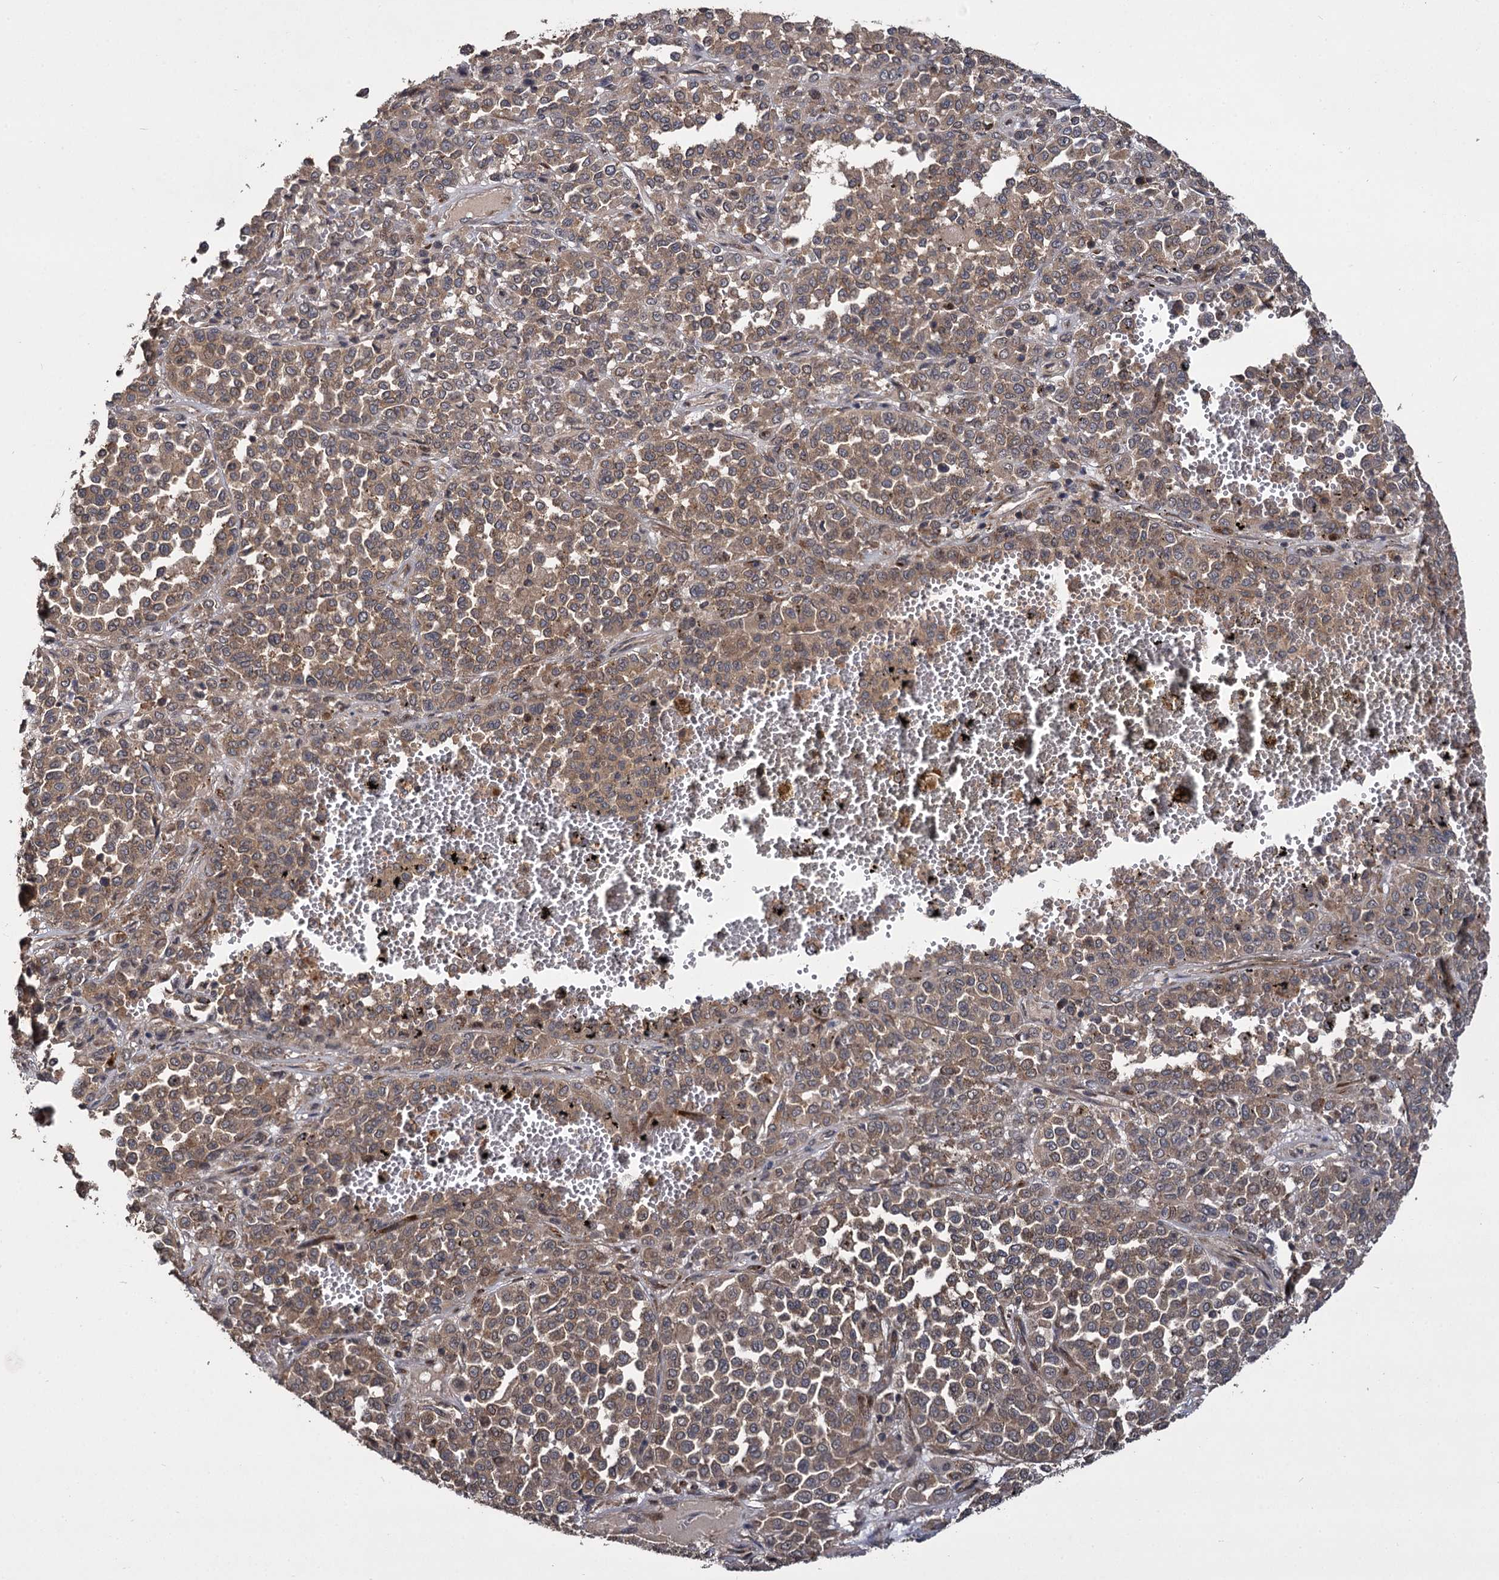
{"staining": {"intensity": "weak", "quantity": ">75%", "location": "cytoplasmic/membranous"}, "tissue": "melanoma", "cell_type": "Tumor cells", "image_type": "cancer", "snomed": [{"axis": "morphology", "description": "Malignant melanoma, Metastatic site"}, {"axis": "topography", "description": "Pancreas"}], "caption": "Protein expression analysis of melanoma shows weak cytoplasmic/membranous positivity in about >75% of tumor cells.", "gene": "INPPL1", "patient": {"sex": "female", "age": 30}}